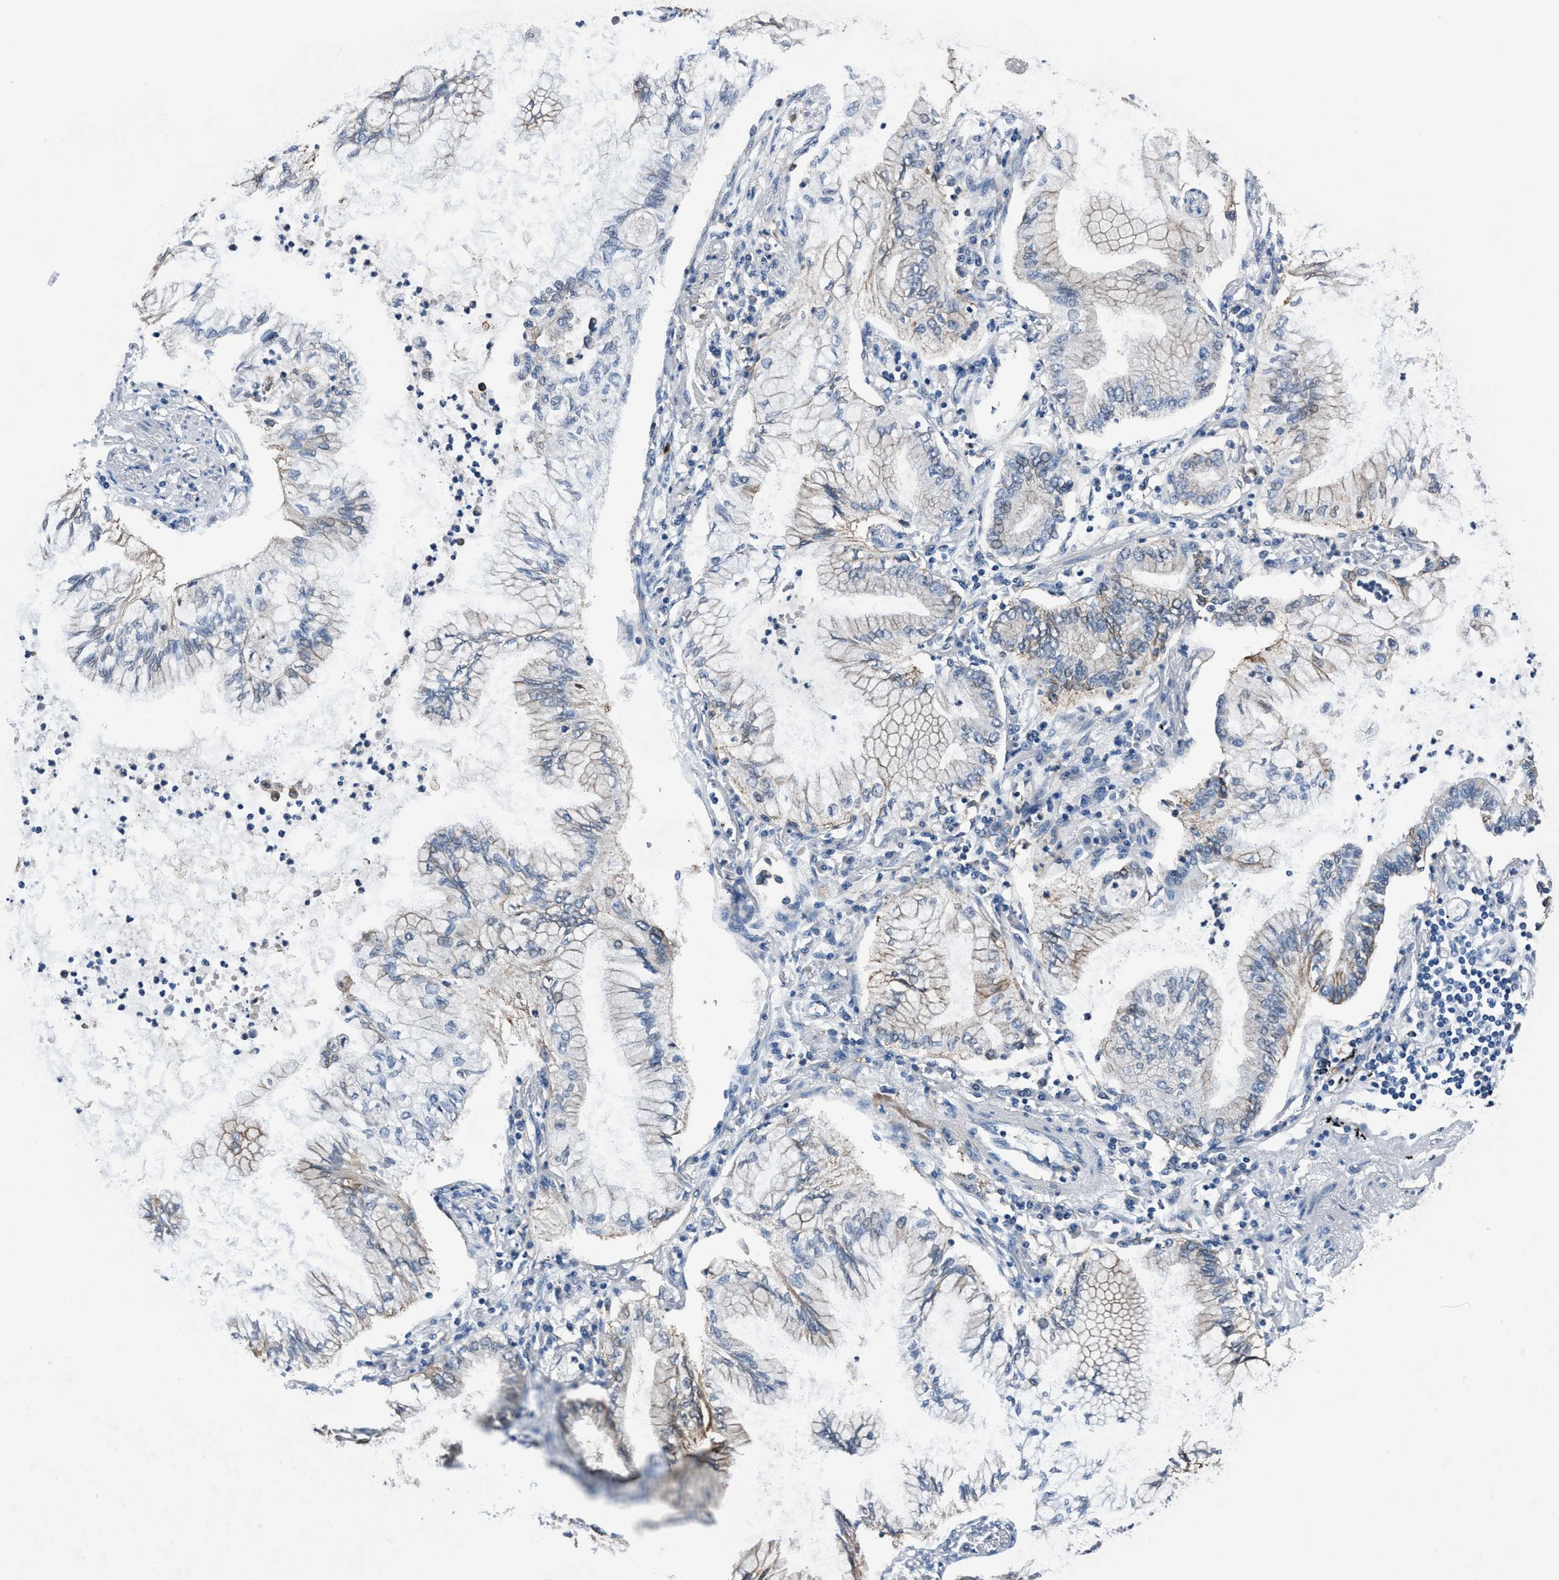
{"staining": {"intensity": "weak", "quantity": "<25%", "location": "cytoplasmic/membranous"}, "tissue": "lung cancer", "cell_type": "Tumor cells", "image_type": "cancer", "snomed": [{"axis": "morphology", "description": "Normal tissue, NOS"}, {"axis": "morphology", "description": "Adenocarcinoma, NOS"}, {"axis": "topography", "description": "Bronchus"}, {"axis": "topography", "description": "Lung"}], "caption": "Tumor cells are negative for protein expression in human adenocarcinoma (lung).", "gene": "TMEM94", "patient": {"sex": "female", "age": 70}}